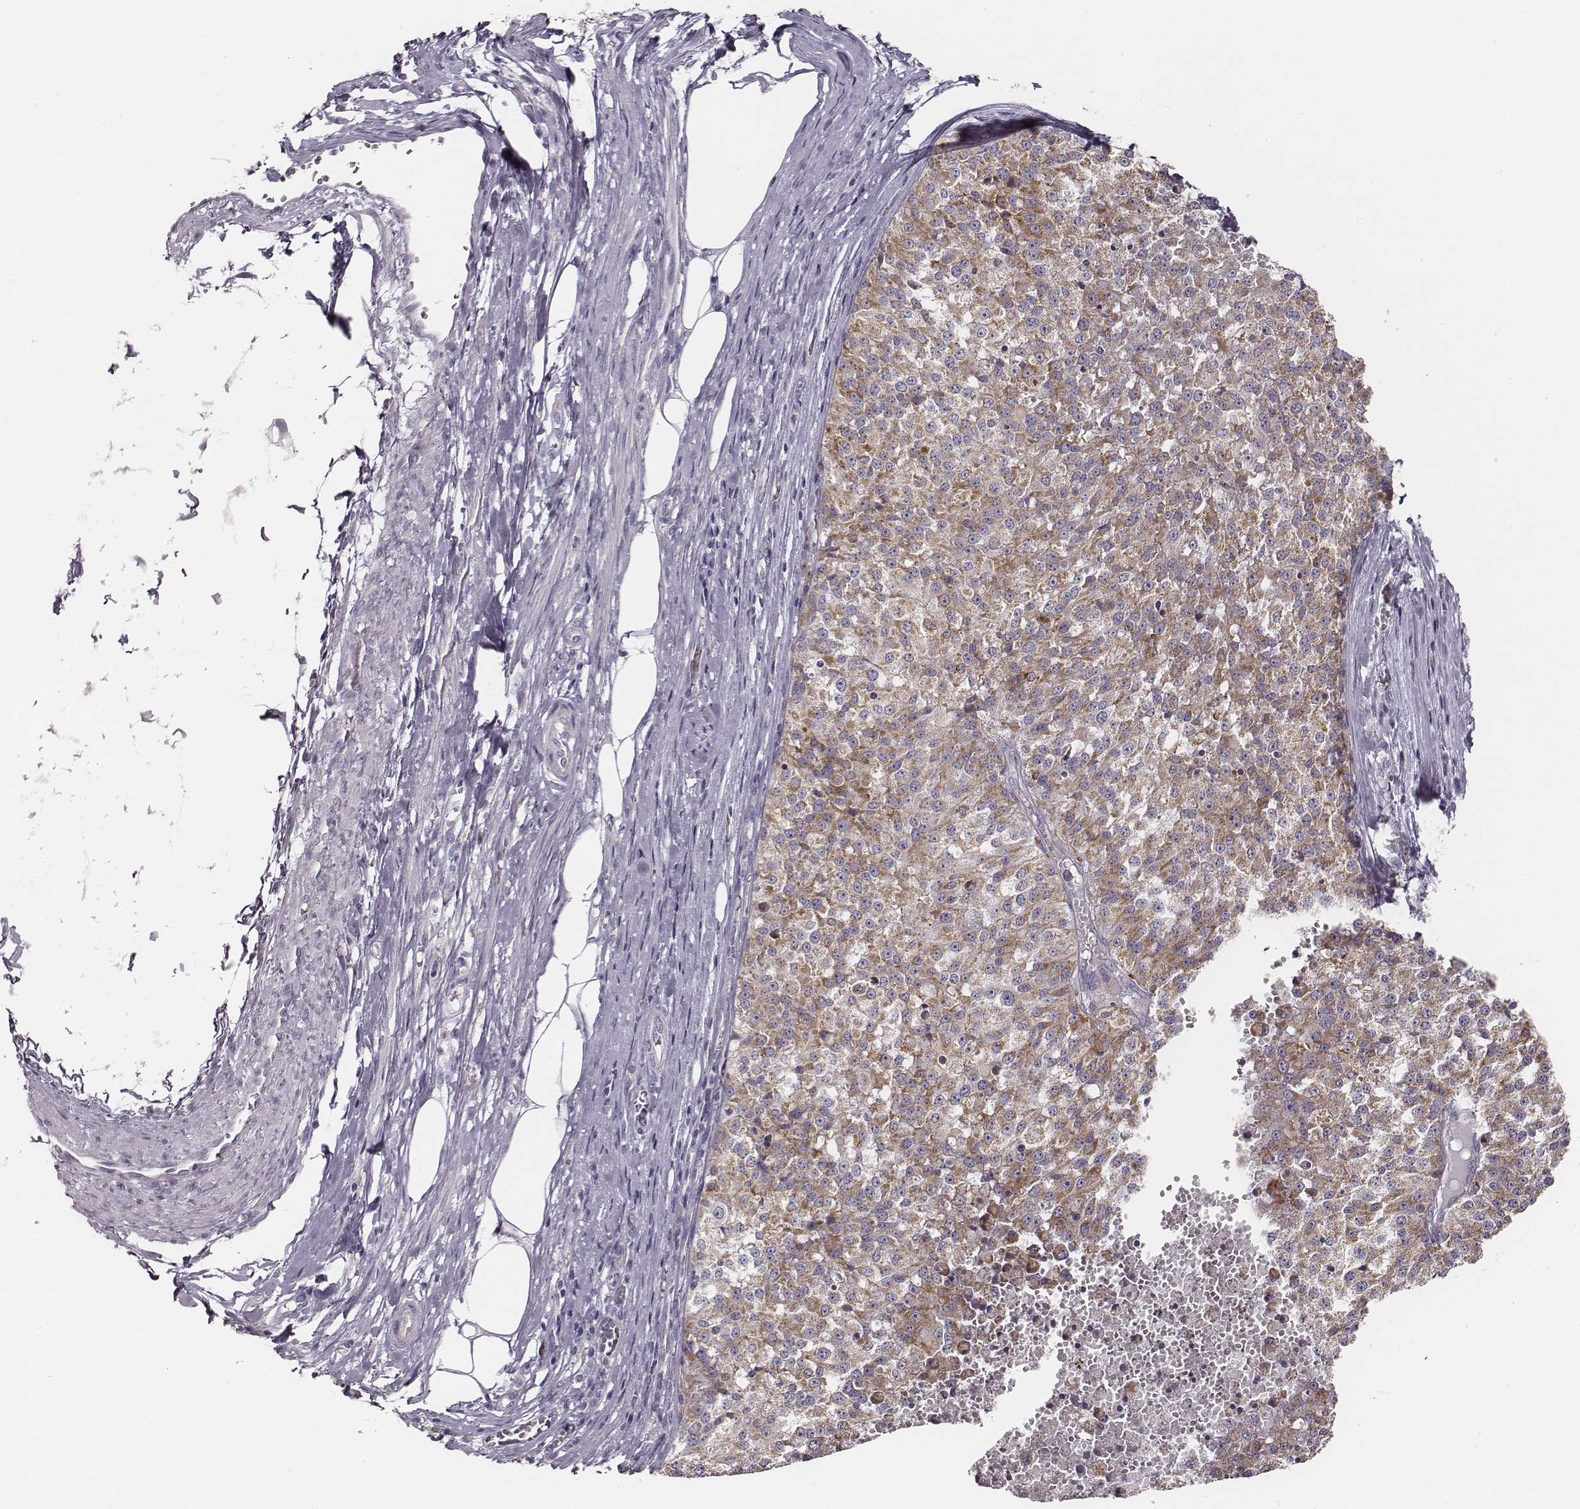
{"staining": {"intensity": "moderate", "quantity": ">75%", "location": "cytoplasmic/membranous"}, "tissue": "melanoma", "cell_type": "Tumor cells", "image_type": "cancer", "snomed": [{"axis": "morphology", "description": "Malignant melanoma, Metastatic site"}, {"axis": "topography", "description": "Lymph node"}], "caption": "Melanoma stained with DAB (3,3'-diaminobenzidine) immunohistochemistry demonstrates medium levels of moderate cytoplasmic/membranous positivity in about >75% of tumor cells. The staining is performed using DAB brown chromogen to label protein expression. The nuclei are counter-stained blue using hematoxylin.", "gene": "UBL4B", "patient": {"sex": "female", "age": 64}}